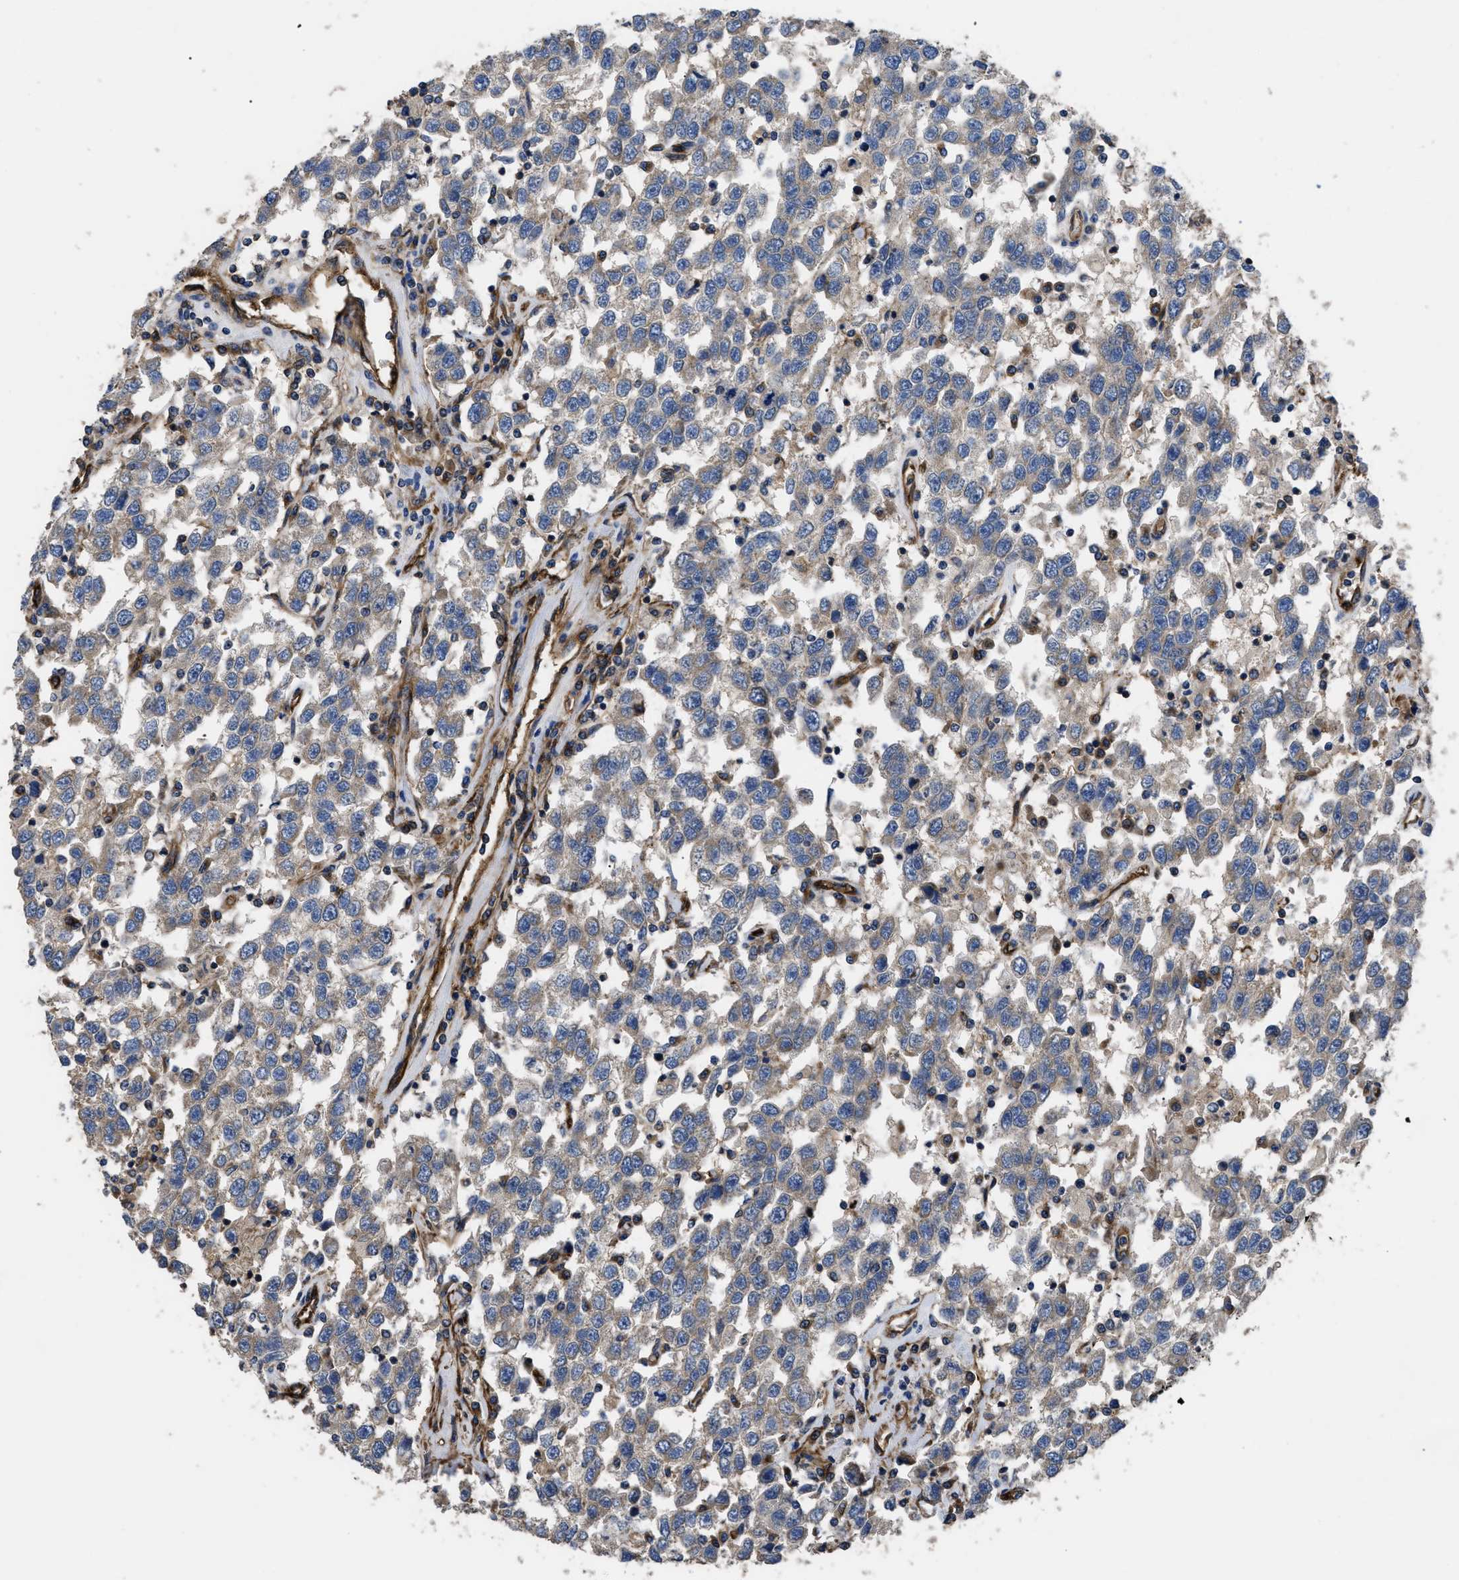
{"staining": {"intensity": "negative", "quantity": "none", "location": "none"}, "tissue": "testis cancer", "cell_type": "Tumor cells", "image_type": "cancer", "snomed": [{"axis": "morphology", "description": "Seminoma, NOS"}, {"axis": "topography", "description": "Testis"}], "caption": "A histopathology image of human testis cancer (seminoma) is negative for staining in tumor cells. The staining is performed using DAB brown chromogen with nuclei counter-stained in using hematoxylin.", "gene": "NT5E", "patient": {"sex": "male", "age": 41}}